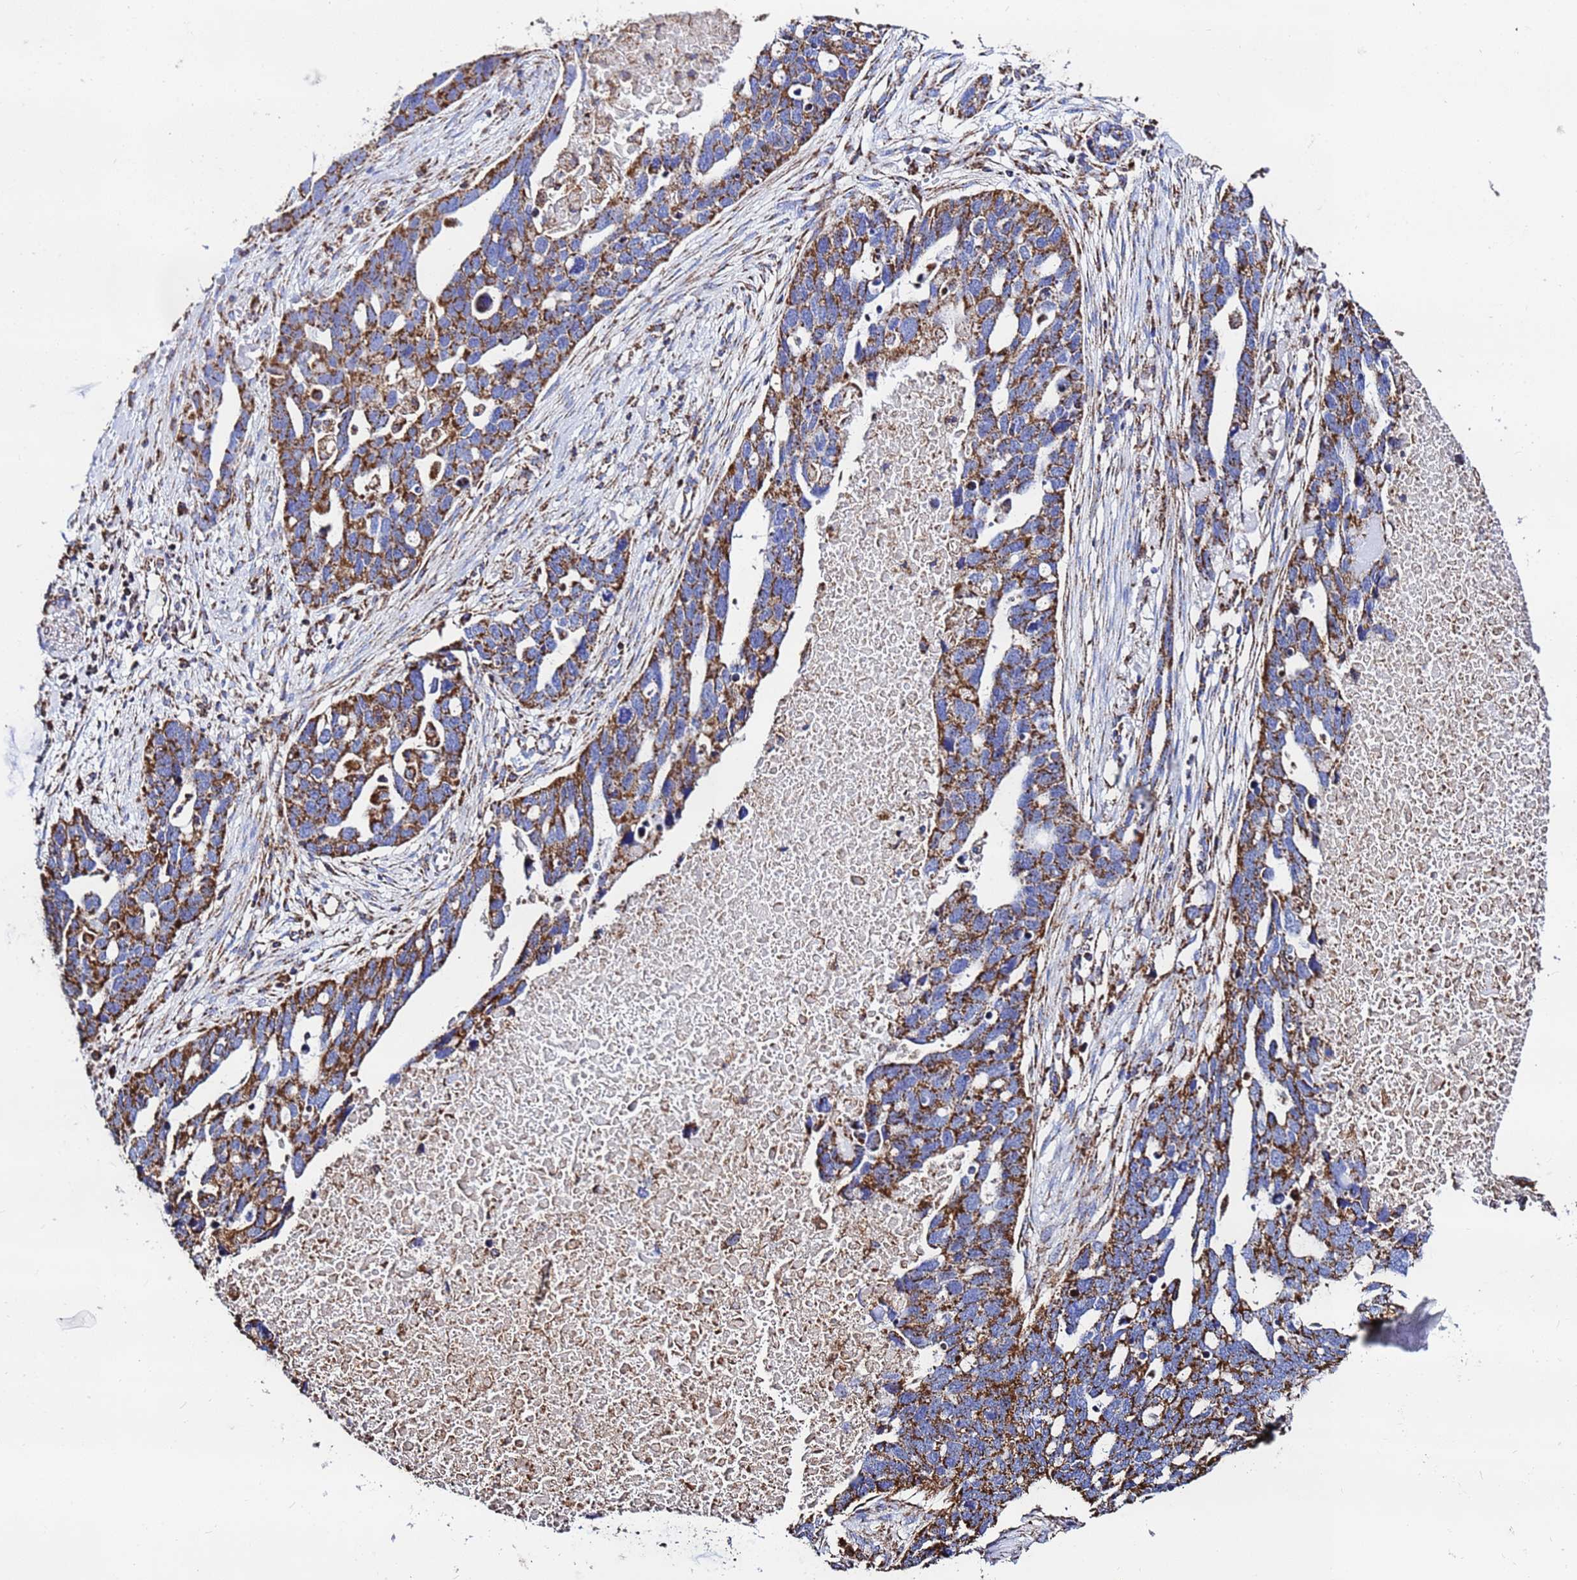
{"staining": {"intensity": "strong", "quantity": ">75%", "location": "cytoplasmic/membranous"}, "tissue": "ovarian cancer", "cell_type": "Tumor cells", "image_type": "cancer", "snomed": [{"axis": "morphology", "description": "Cystadenocarcinoma, serous, NOS"}, {"axis": "topography", "description": "Ovary"}], "caption": "Human serous cystadenocarcinoma (ovarian) stained with a protein marker displays strong staining in tumor cells.", "gene": "GLUD1", "patient": {"sex": "female", "age": 54}}